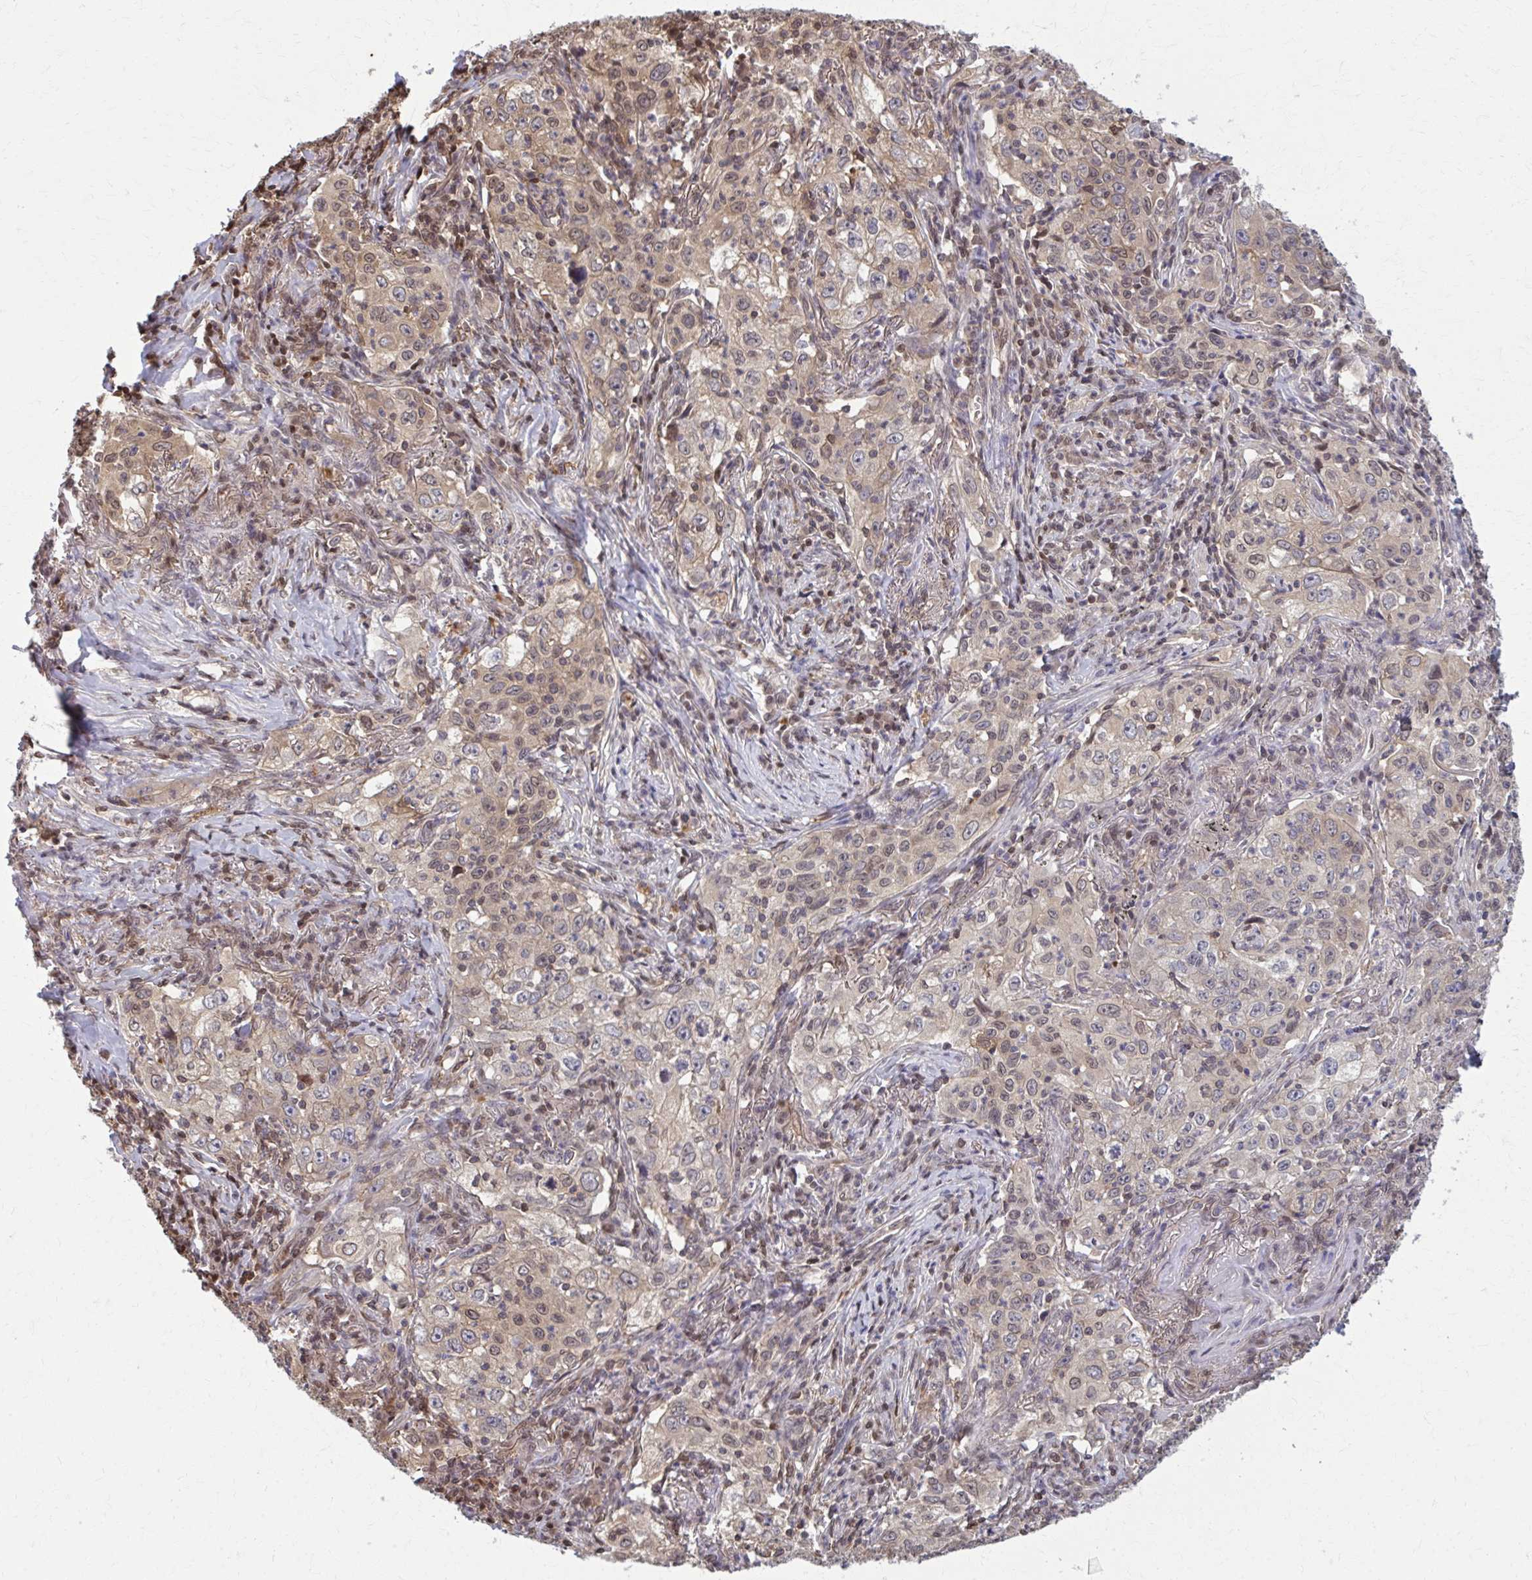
{"staining": {"intensity": "weak", "quantity": ">75%", "location": "cytoplasmic/membranous,nuclear"}, "tissue": "lung cancer", "cell_type": "Tumor cells", "image_type": "cancer", "snomed": [{"axis": "morphology", "description": "Squamous cell carcinoma, NOS"}, {"axis": "topography", "description": "Lung"}], "caption": "Immunohistochemical staining of human lung squamous cell carcinoma reveals weak cytoplasmic/membranous and nuclear protein staining in approximately >75% of tumor cells. (DAB IHC, brown staining for protein, blue staining for nuclei).", "gene": "MDH1", "patient": {"sex": "male", "age": 71}}